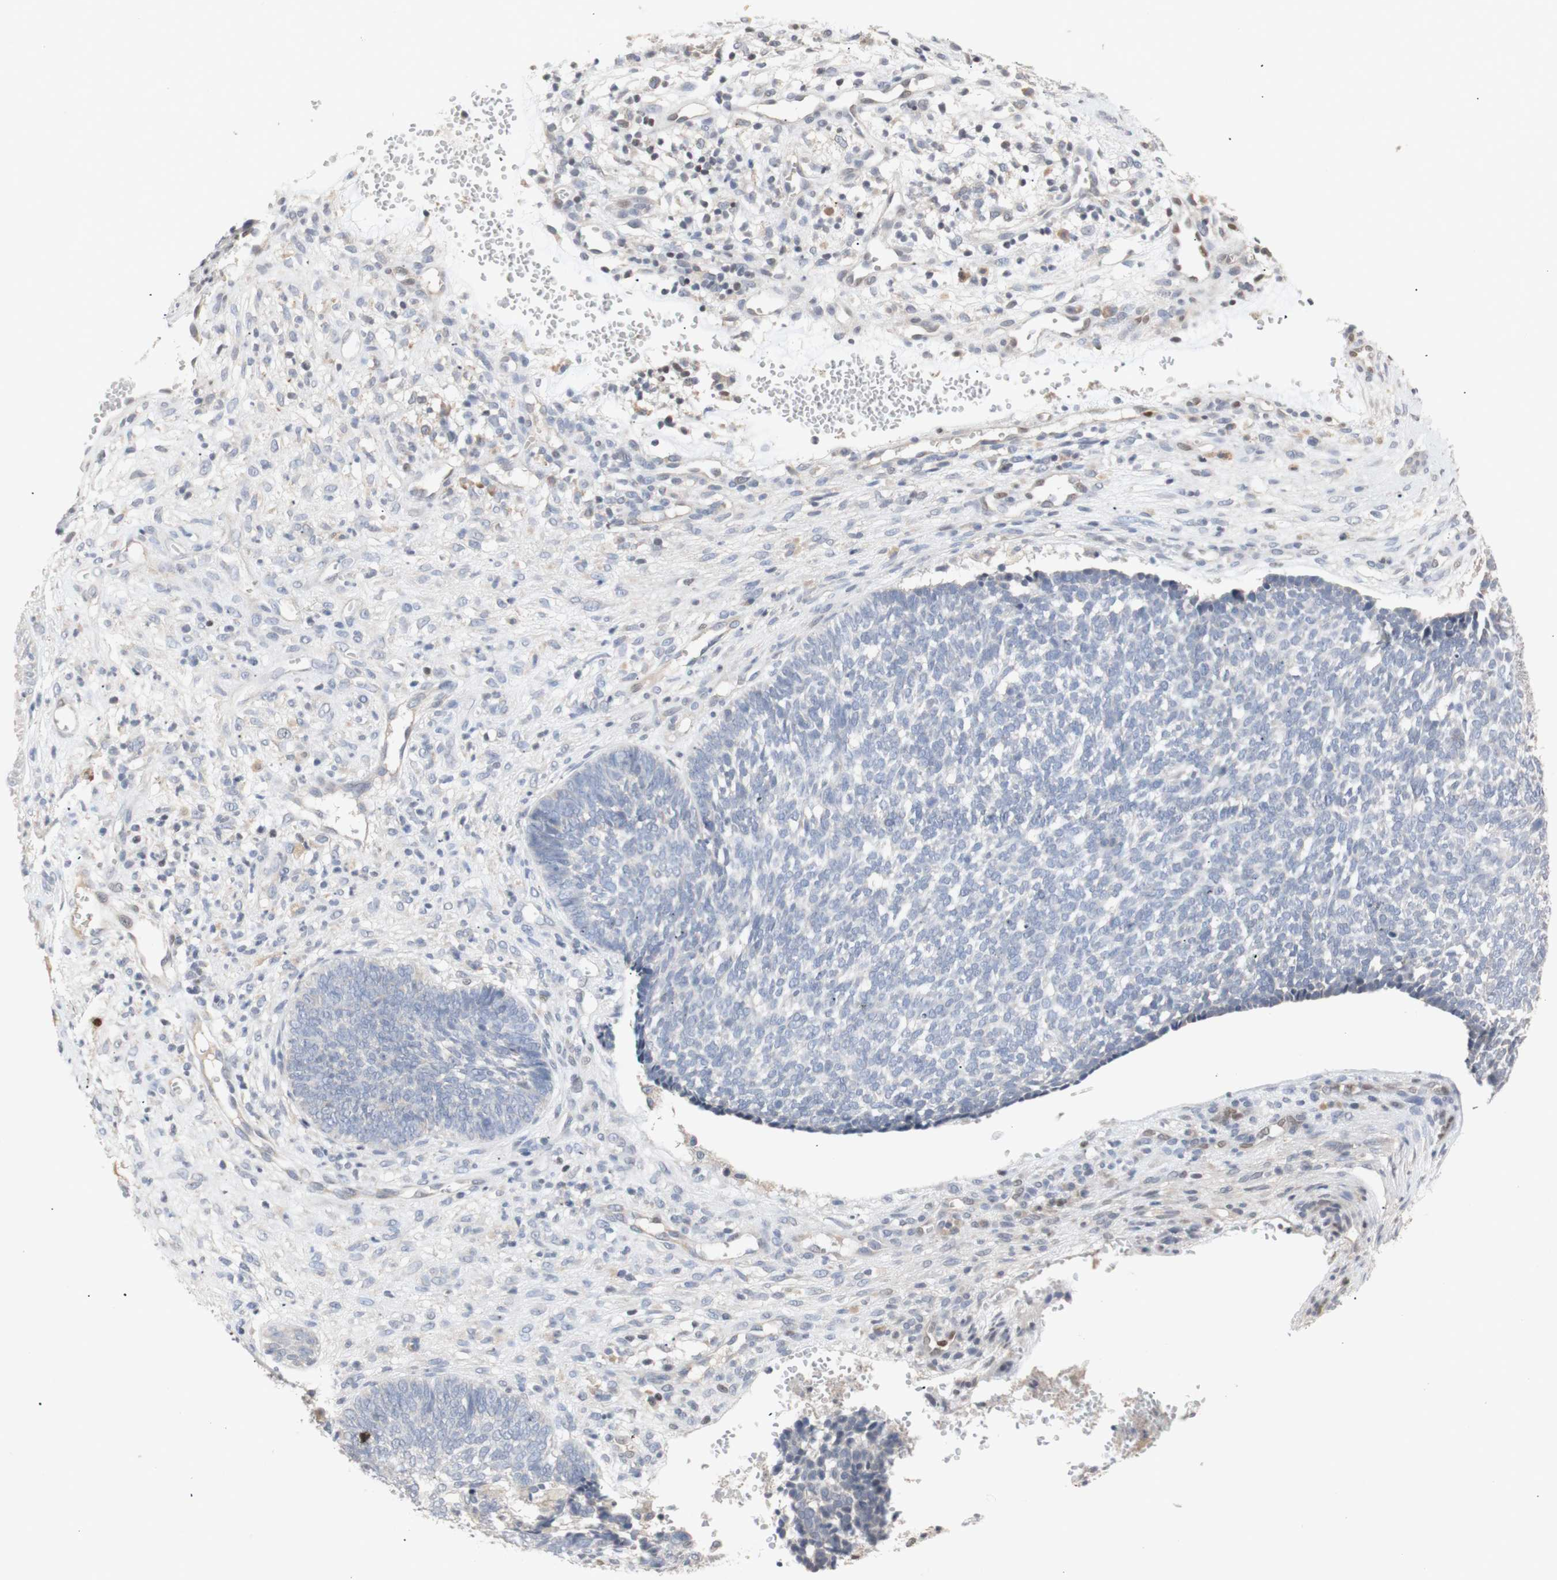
{"staining": {"intensity": "negative", "quantity": "none", "location": "none"}, "tissue": "skin cancer", "cell_type": "Tumor cells", "image_type": "cancer", "snomed": [{"axis": "morphology", "description": "Basal cell carcinoma"}, {"axis": "topography", "description": "Skin"}], "caption": "An image of human basal cell carcinoma (skin) is negative for staining in tumor cells.", "gene": "FOSB", "patient": {"sex": "male", "age": 84}}